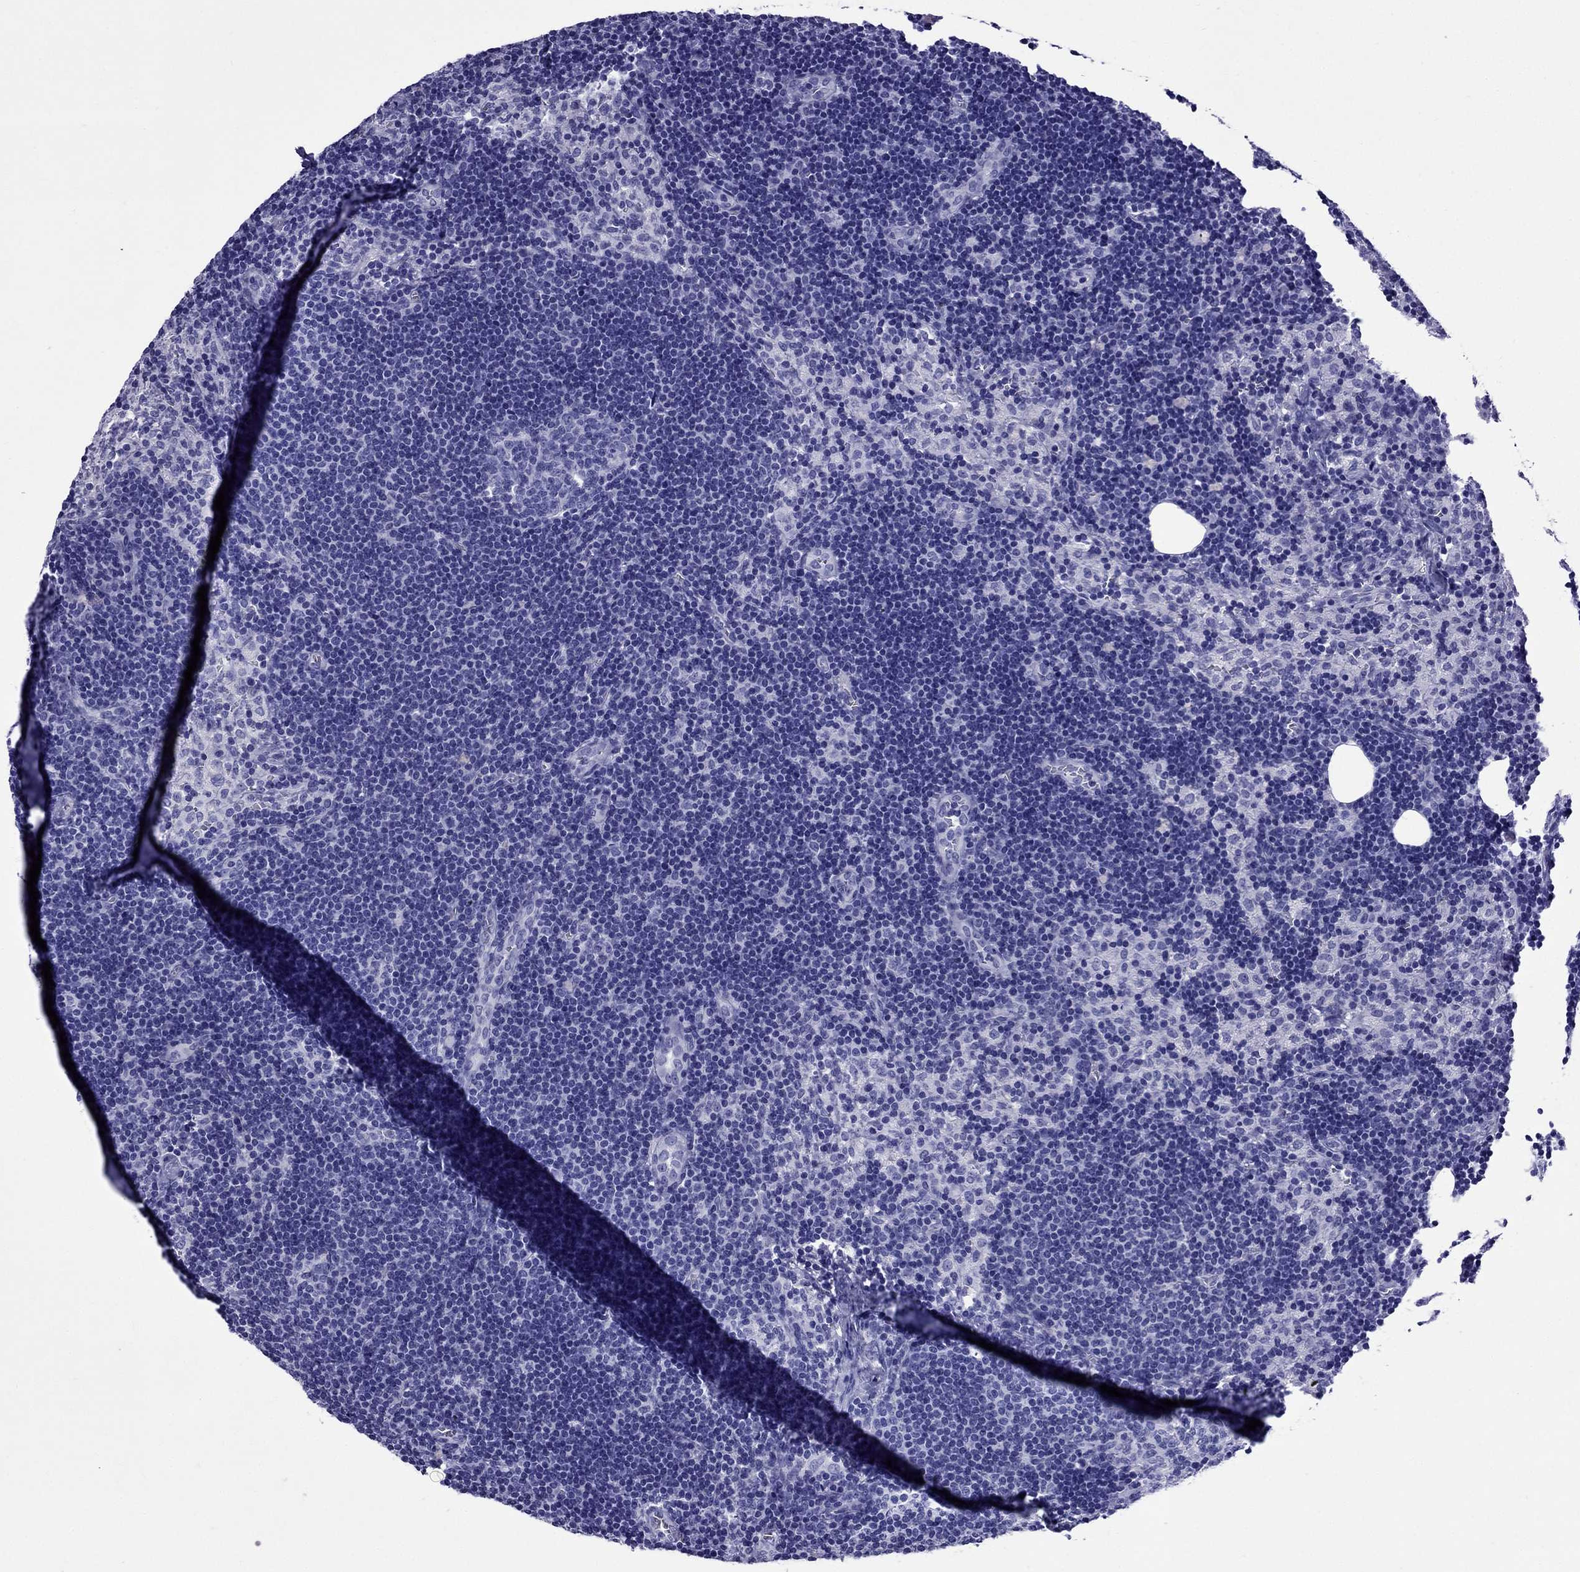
{"staining": {"intensity": "negative", "quantity": "none", "location": "none"}, "tissue": "lymph node", "cell_type": "Germinal center cells", "image_type": "normal", "snomed": [{"axis": "morphology", "description": "Normal tissue, NOS"}, {"axis": "topography", "description": "Lymph node"}], "caption": "Immunohistochemical staining of normal human lymph node shows no significant staining in germinal center cells. (DAB (3,3'-diaminobenzidine) immunohistochemistry with hematoxylin counter stain).", "gene": "CRYBA1", "patient": {"sex": "female", "age": 52}}